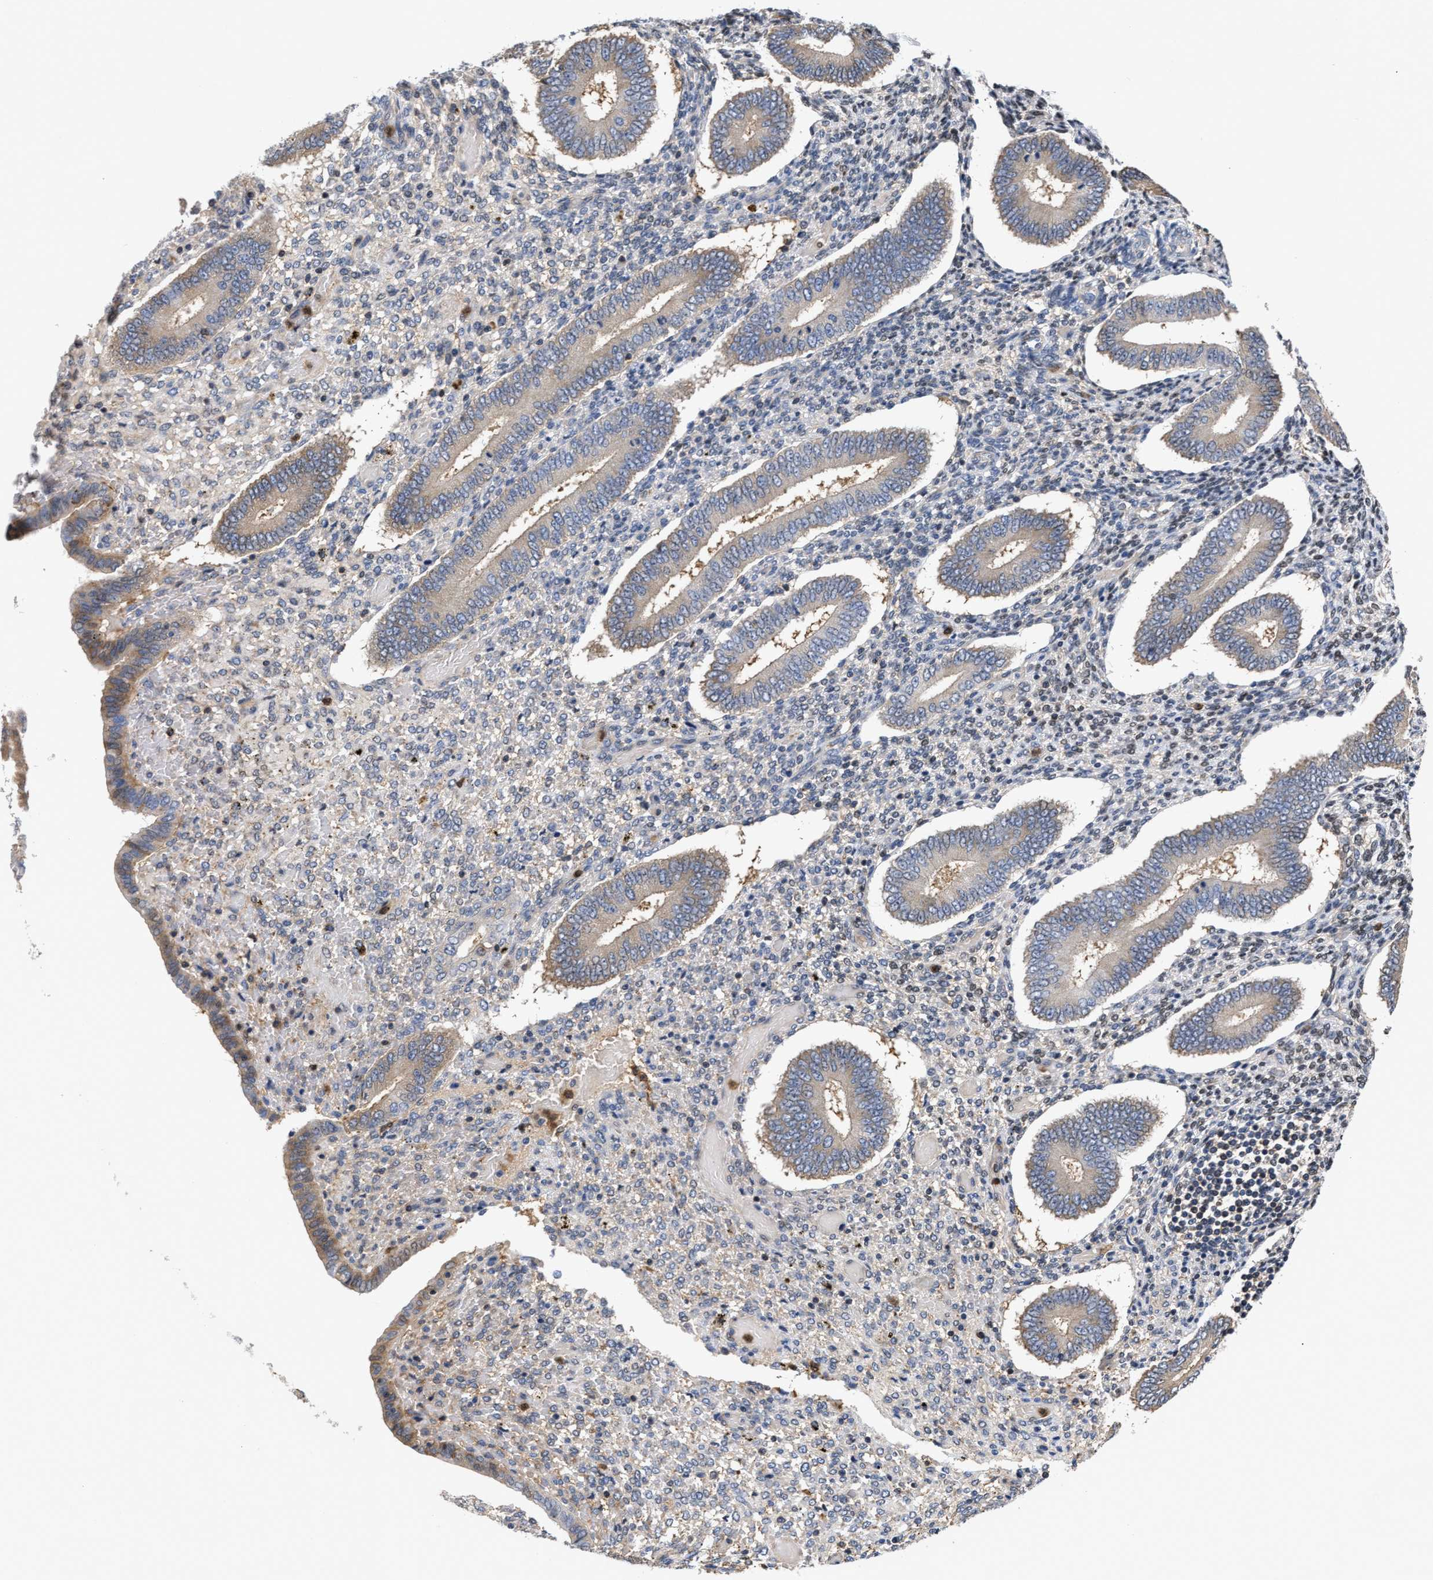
{"staining": {"intensity": "negative", "quantity": "none", "location": "none"}, "tissue": "endometrium", "cell_type": "Cells in endometrial stroma", "image_type": "normal", "snomed": [{"axis": "morphology", "description": "Normal tissue, NOS"}, {"axis": "topography", "description": "Endometrium"}], "caption": "Immunohistochemistry of unremarkable endometrium demonstrates no positivity in cells in endometrial stroma.", "gene": "KLHDC1", "patient": {"sex": "female", "age": 42}}